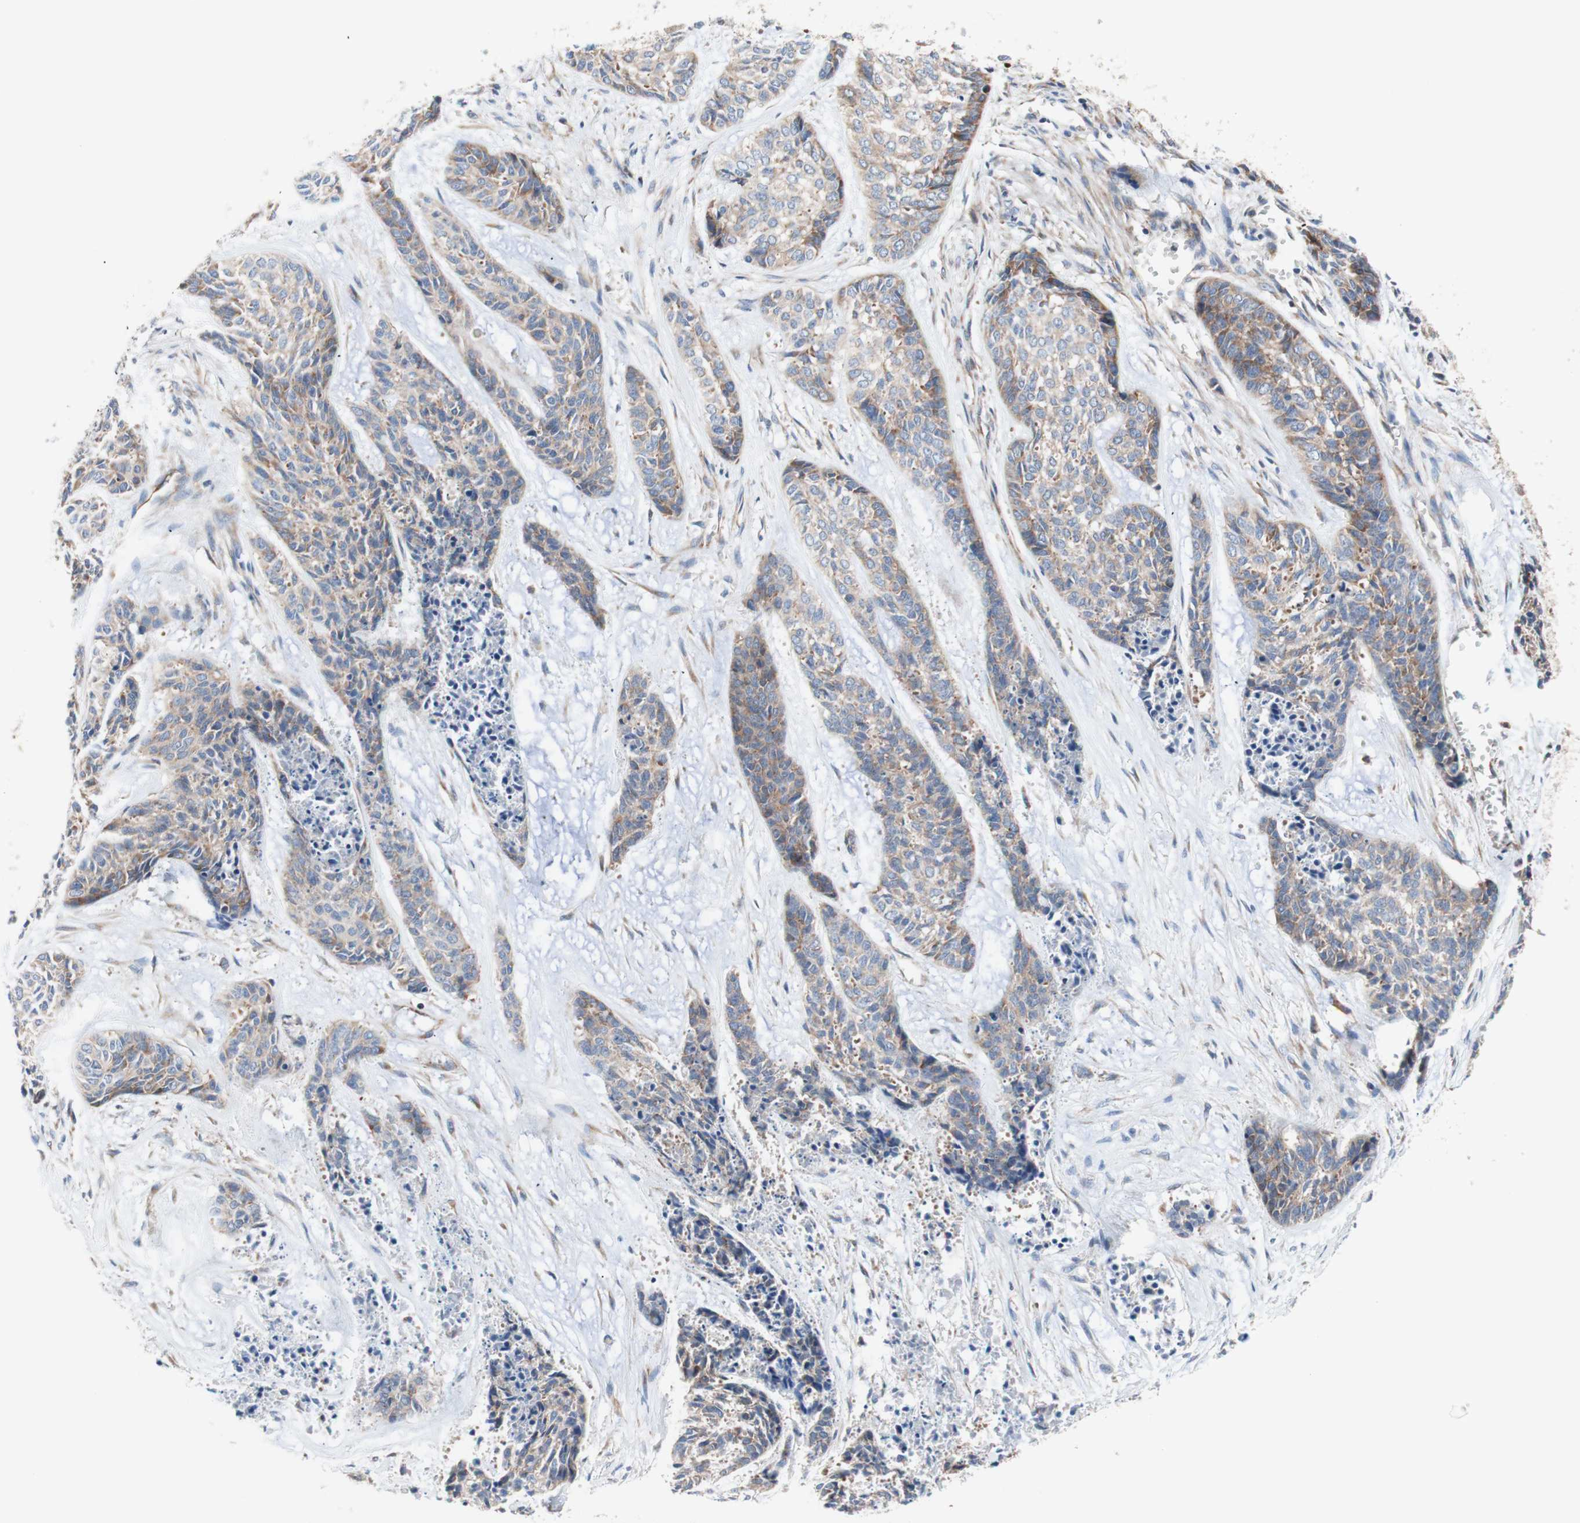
{"staining": {"intensity": "weak", "quantity": ">75%", "location": "cytoplasmic/membranous"}, "tissue": "skin cancer", "cell_type": "Tumor cells", "image_type": "cancer", "snomed": [{"axis": "morphology", "description": "Basal cell carcinoma"}, {"axis": "topography", "description": "Skin"}], "caption": "Immunohistochemistry histopathology image of neoplastic tissue: human basal cell carcinoma (skin) stained using immunohistochemistry exhibits low levels of weak protein expression localized specifically in the cytoplasmic/membranous of tumor cells, appearing as a cytoplasmic/membranous brown color.", "gene": "FMR1", "patient": {"sex": "female", "age": 64}}